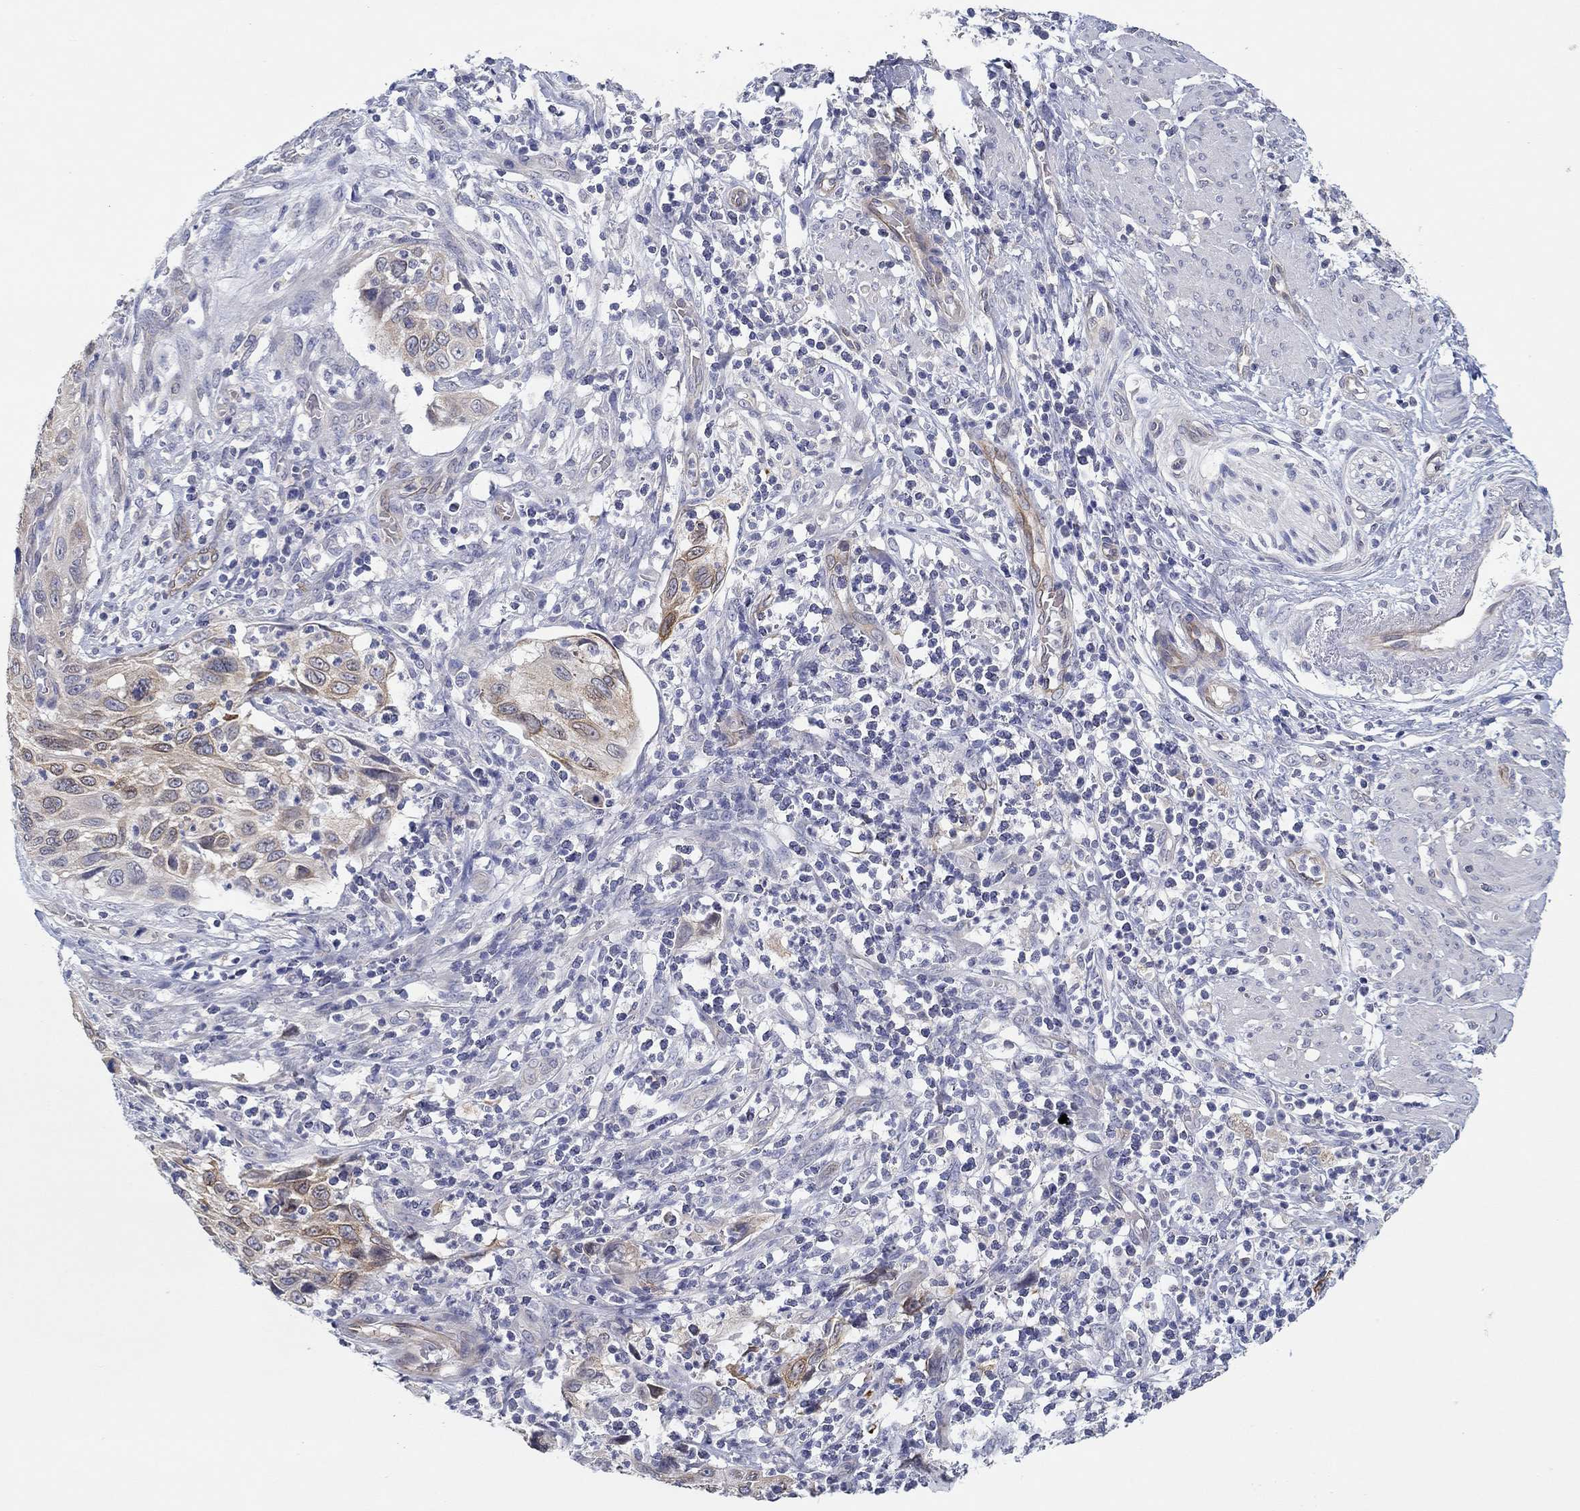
{"staining": {"intensity": "weak", "quantity": "<25%", "location": "cytoplasmic/membranous"}, "tissue": "cervical cancer", "cell_type": "Tumor cells", "image_type": "cancer", "snomed": [{"axis": "morphology", "description": "Squamous cell carcinoma, NOS"}, {"axis": "topography", "description": "Cervix"}], "caption": "Squamous cell carcinoma (cervical) stained for a protein using IHC demonstrates no expression tumor cells.", "gene": "ERMP1", "patient": {"sex": "female", "age": 70}}